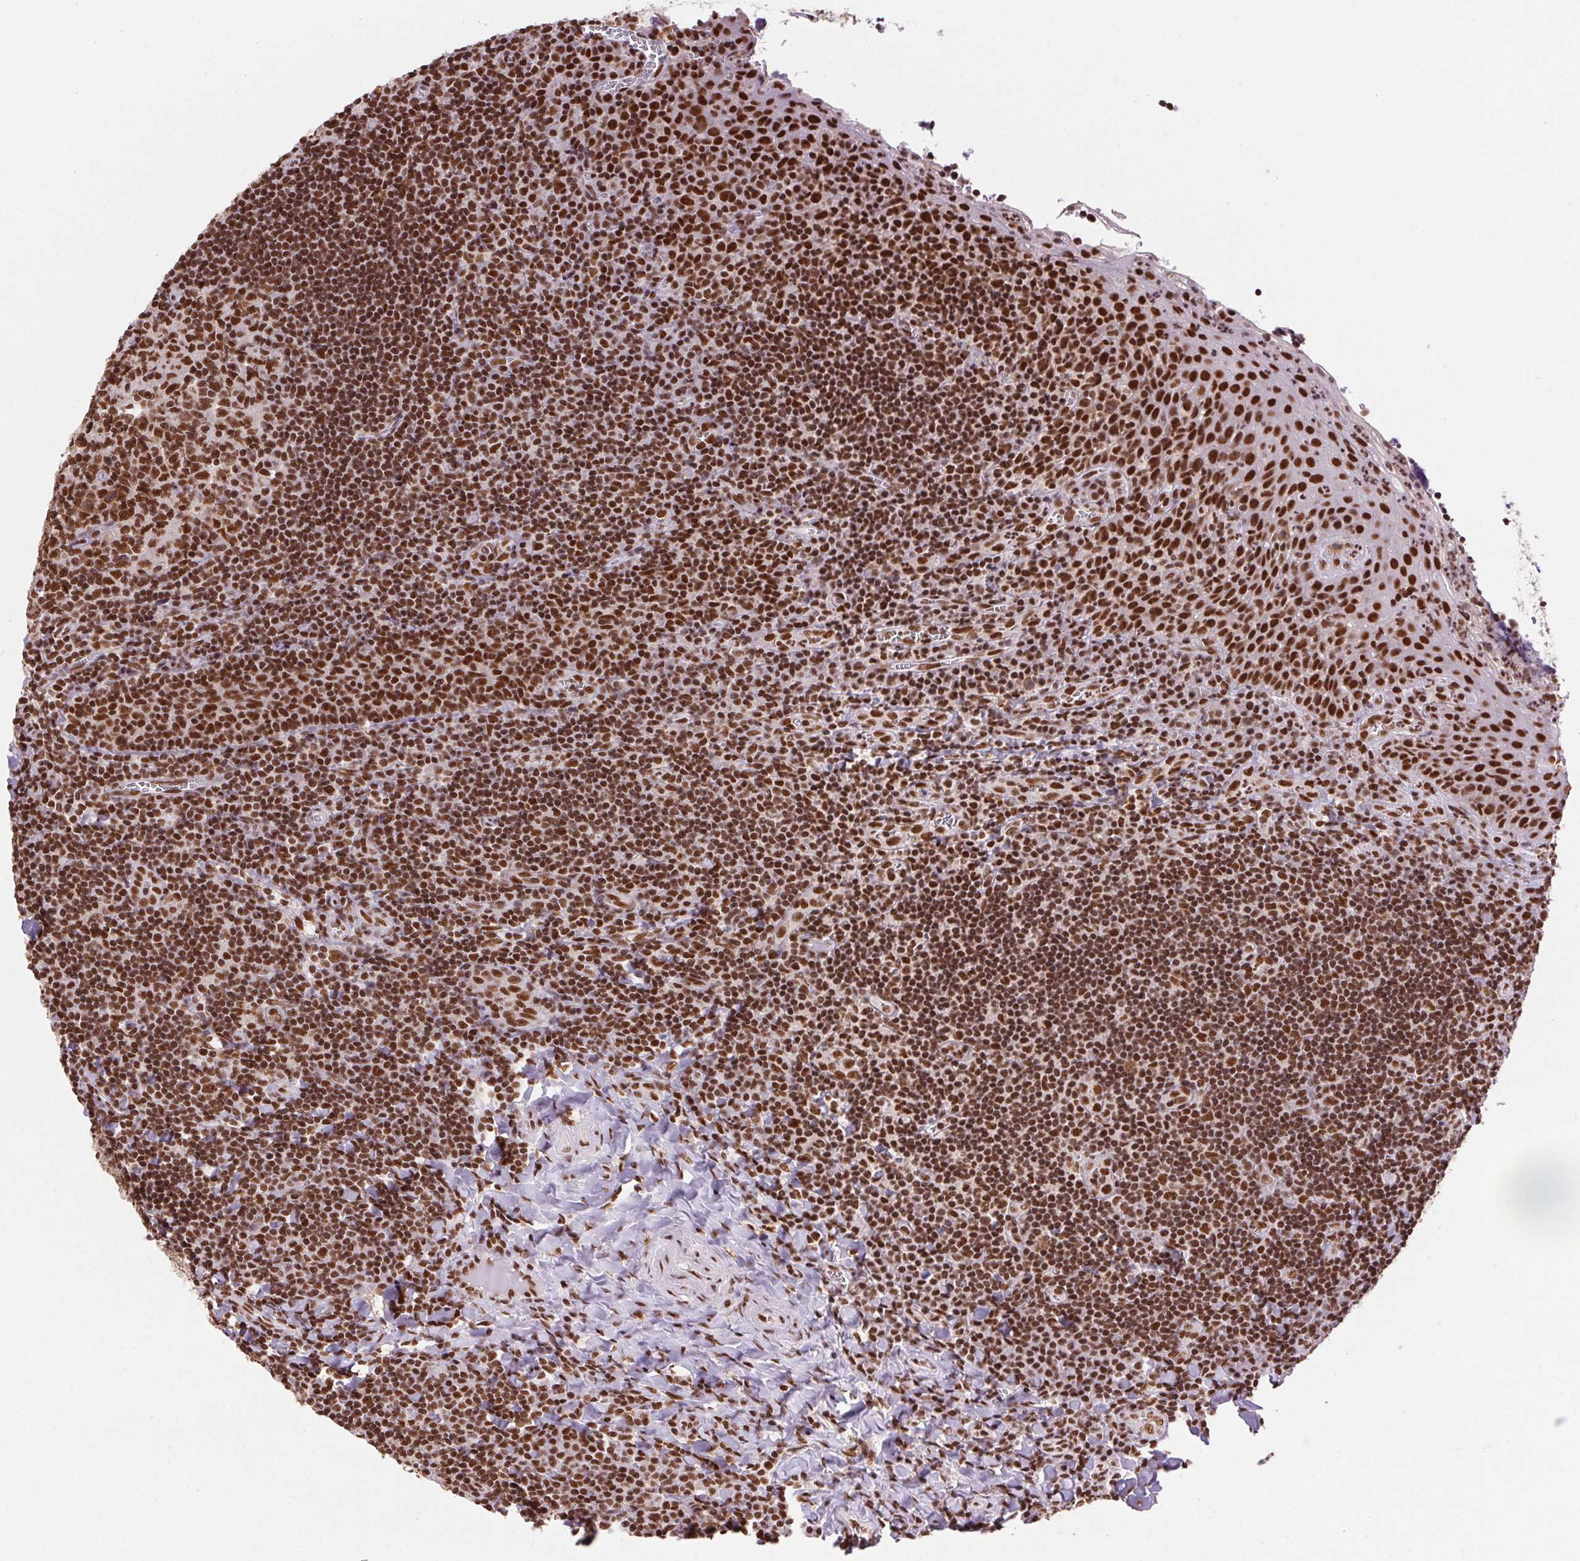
{"staining": {"intensity": "strong", "quantity": ">75%", "location": "nuclear"}, "tissue": "tonsil", "cell_type": "Germinal center cells", "image_type": "normal", "snomed": [{"axis": "morphology", "description": "Normal tissue, NOS"}, {"axis": "morphology", "description": "Inflammation, NOS"}, {"axis": "topography", "description": "Tonsil"}], "caption": "DAB (3,3'-diaminobenzidine) immunohistochemical staining of normal human tonsil reveals strong nuclear protein positivity in about >75% of germinal center cells.", "gene": "ZNF207", "patient": {"sex": "female", "age": 31}}